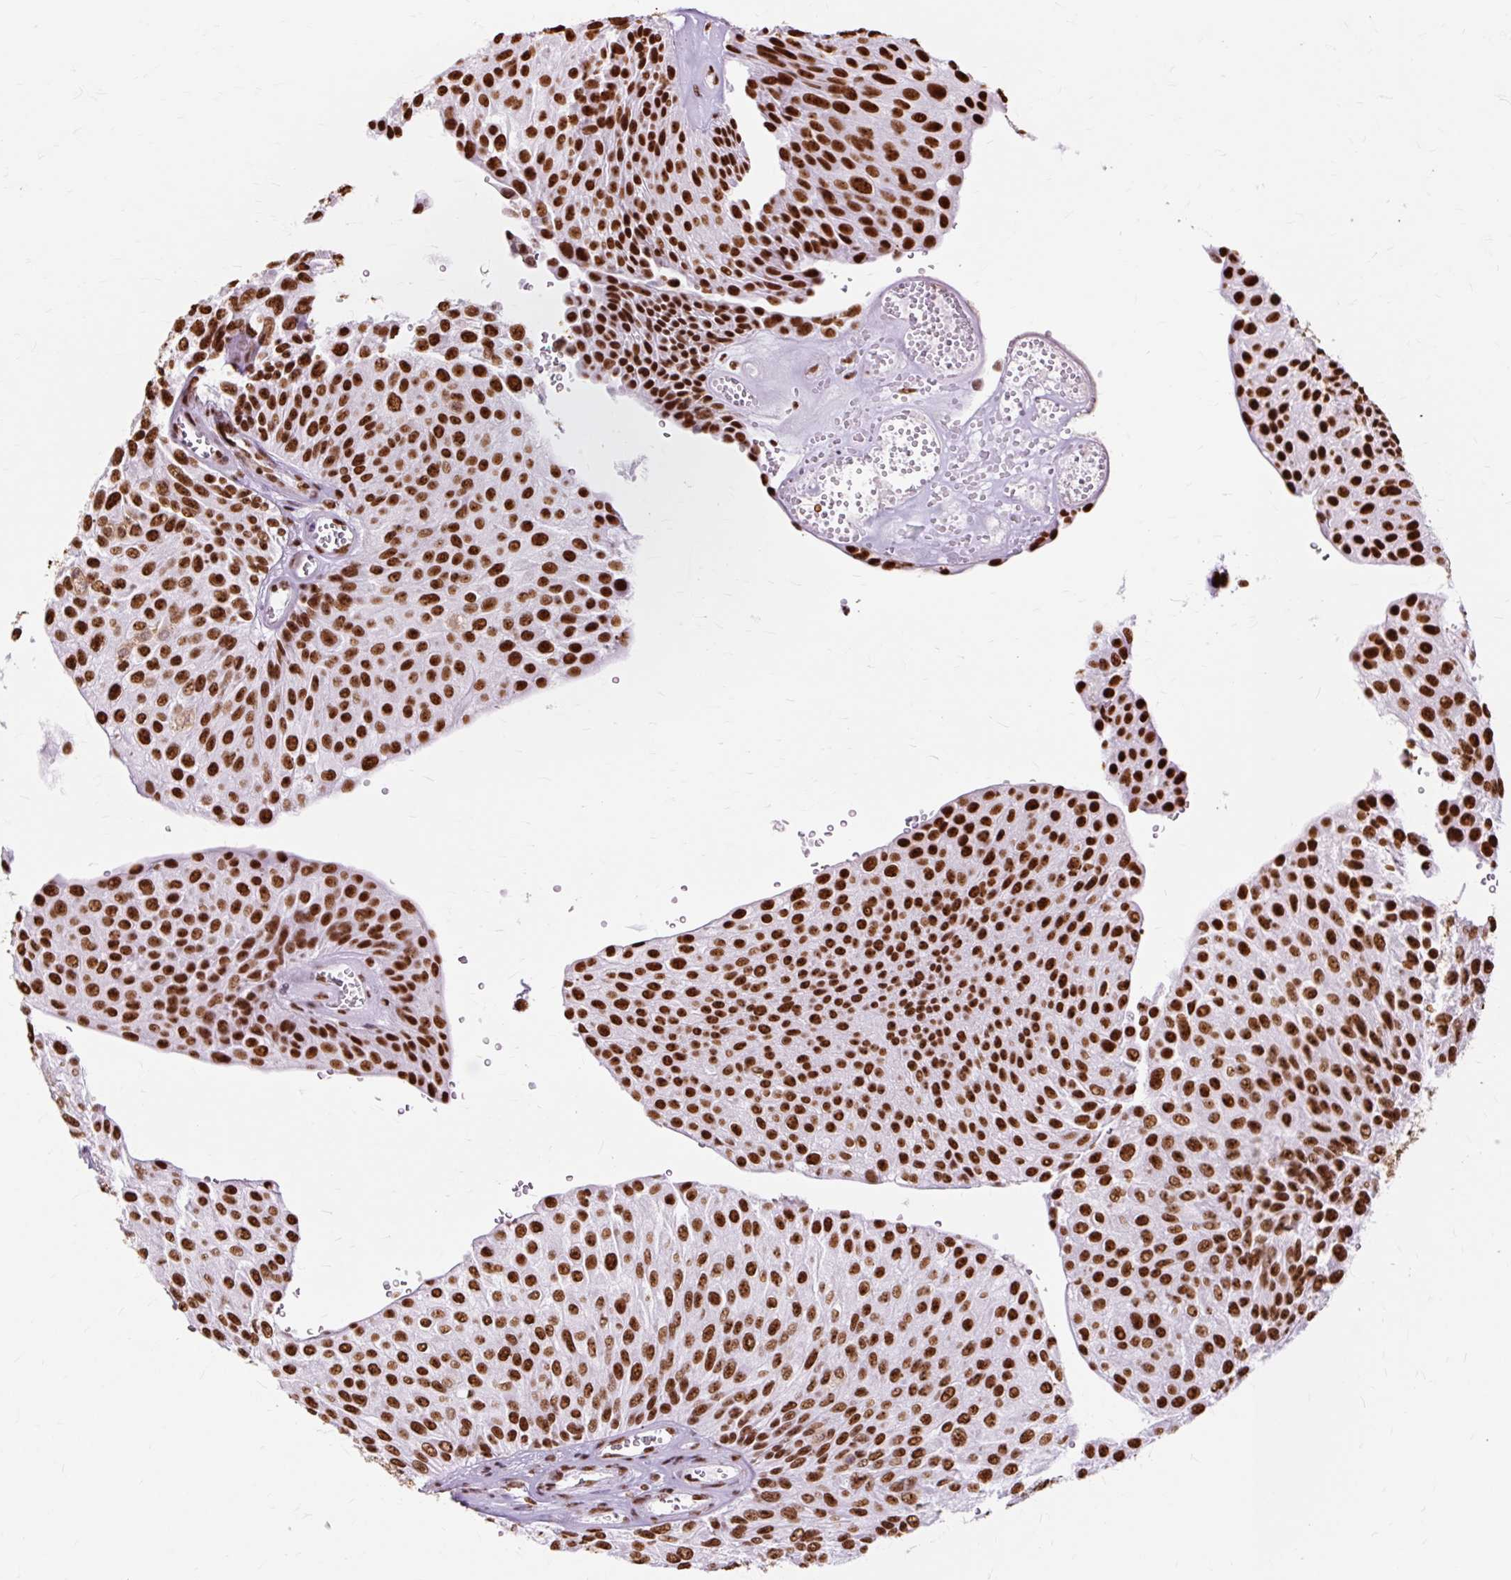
{"staining": {"intensity": "strong", "quantity": ">75%", "location": "nuclear"}, "tissue": "urothelial cancer", "cell_type": "Tumor cells", "image_type": "cancer", "snomed": [{"axis": "morphology", "description": "Urothelial carcinoma, NOS"}, {"axis": "topography", "description": "Urinary bladder"}], "caption": "Protein positivity by immunohistochemistry exhibits strong nuclear expression in approximately >75% of tumor cells in urothelial cancer.", "gene": "XRCC6", "patient": {"sex": "male", "age": 67}}